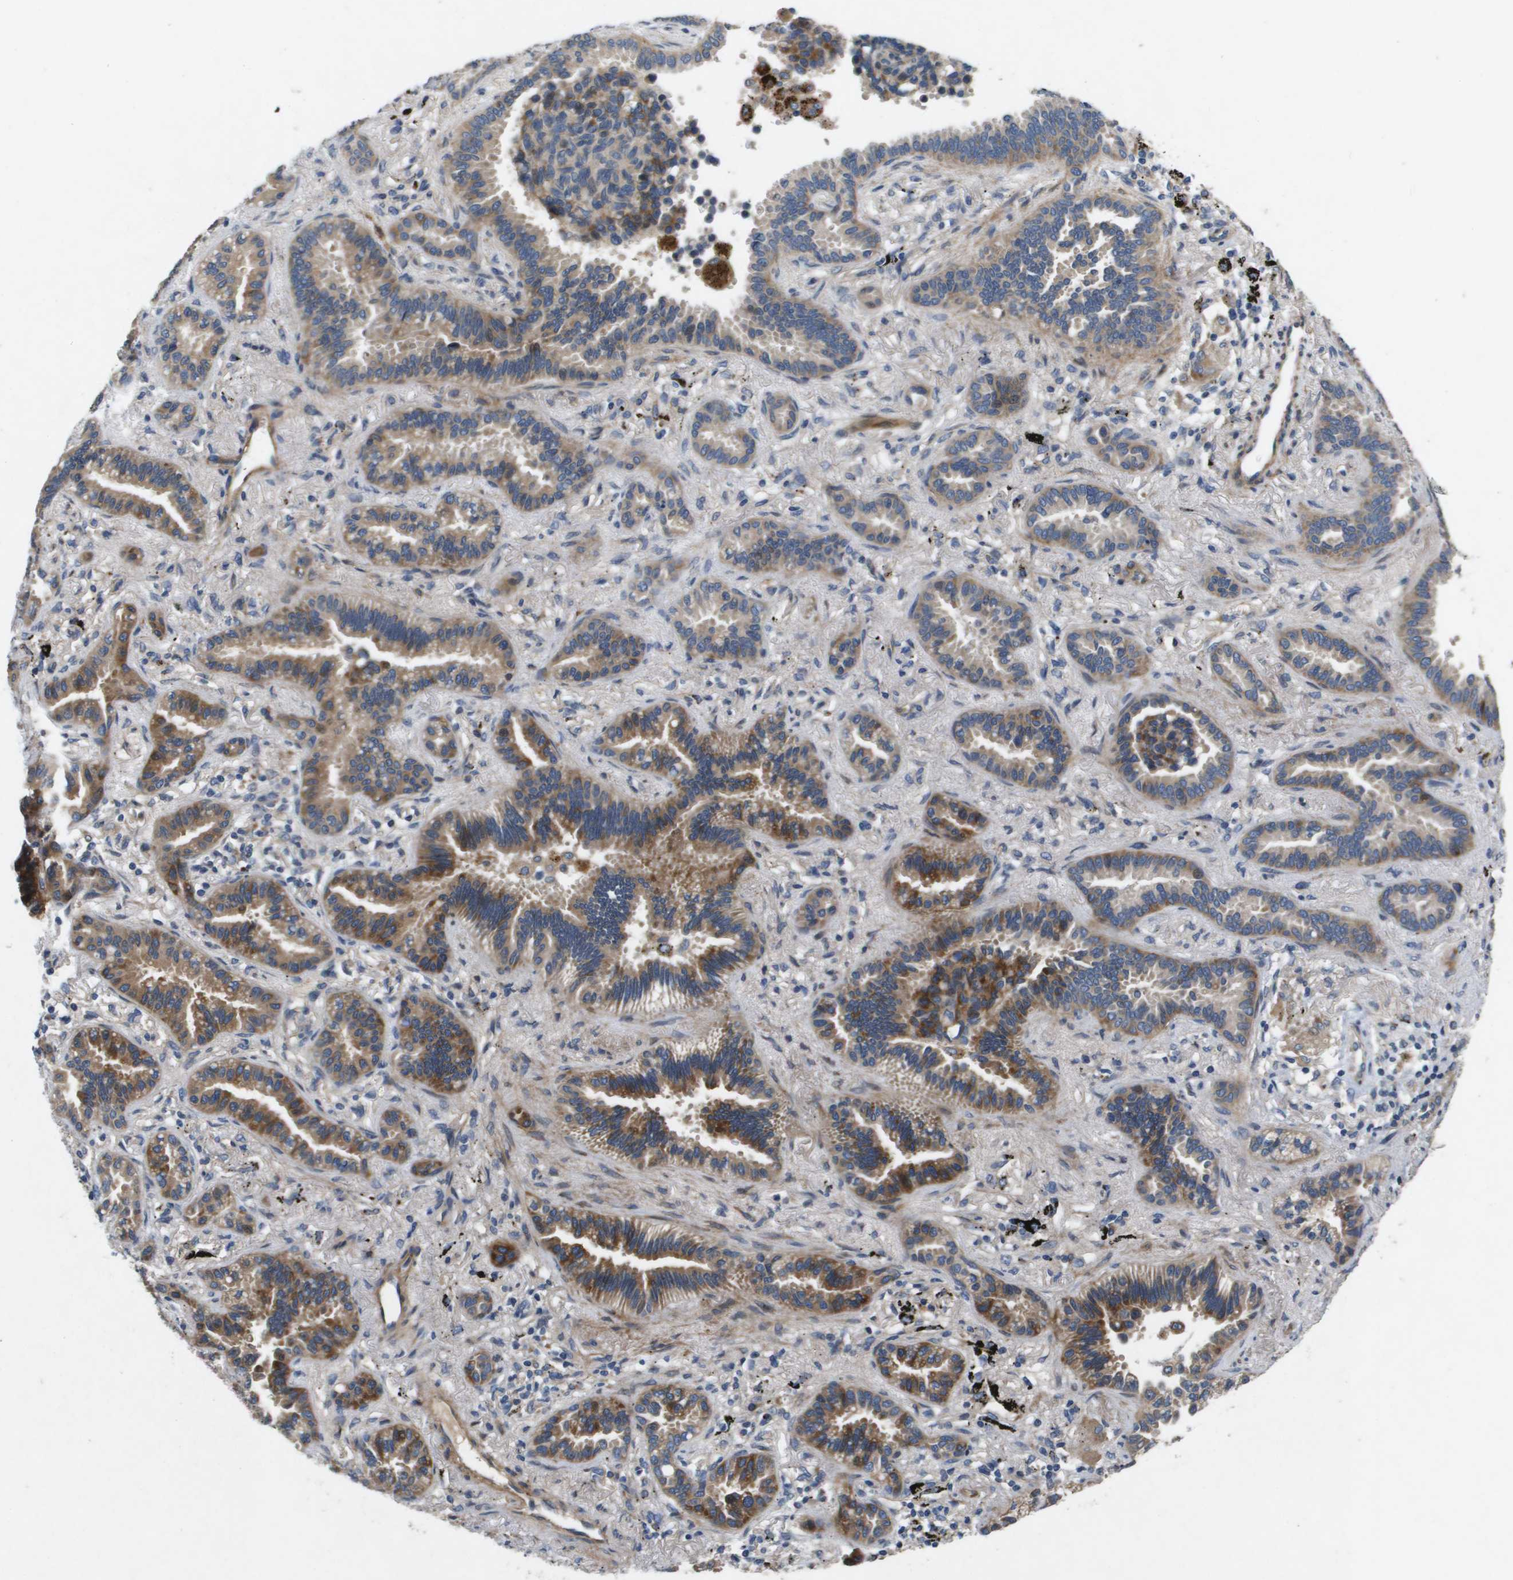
{"staining": {"intensity": "moderate", "quantity": "25%-75%", "location": "cytoplasmic/membranous"}, "tissue": "lung cancer", "cell_type": "Tumor cells", "image_type": "cancer", "snomed": [{"axis": "morphology", "description": "Normal tissue, NOS"}, {"axis": "morphology", "description": "Adenocarcinoma, NOS"}, {"axis": "topography", "description": "Lung"}], "caption": "Protein positivity by immunohistochemistry (IHC) reveals moderate cytoplasmic/membranous staining in approximately 25%-75% of tumor cells in lung cancer.", "gene": "ENTPD2", "patient": {"sex": "male", "age": 59}}